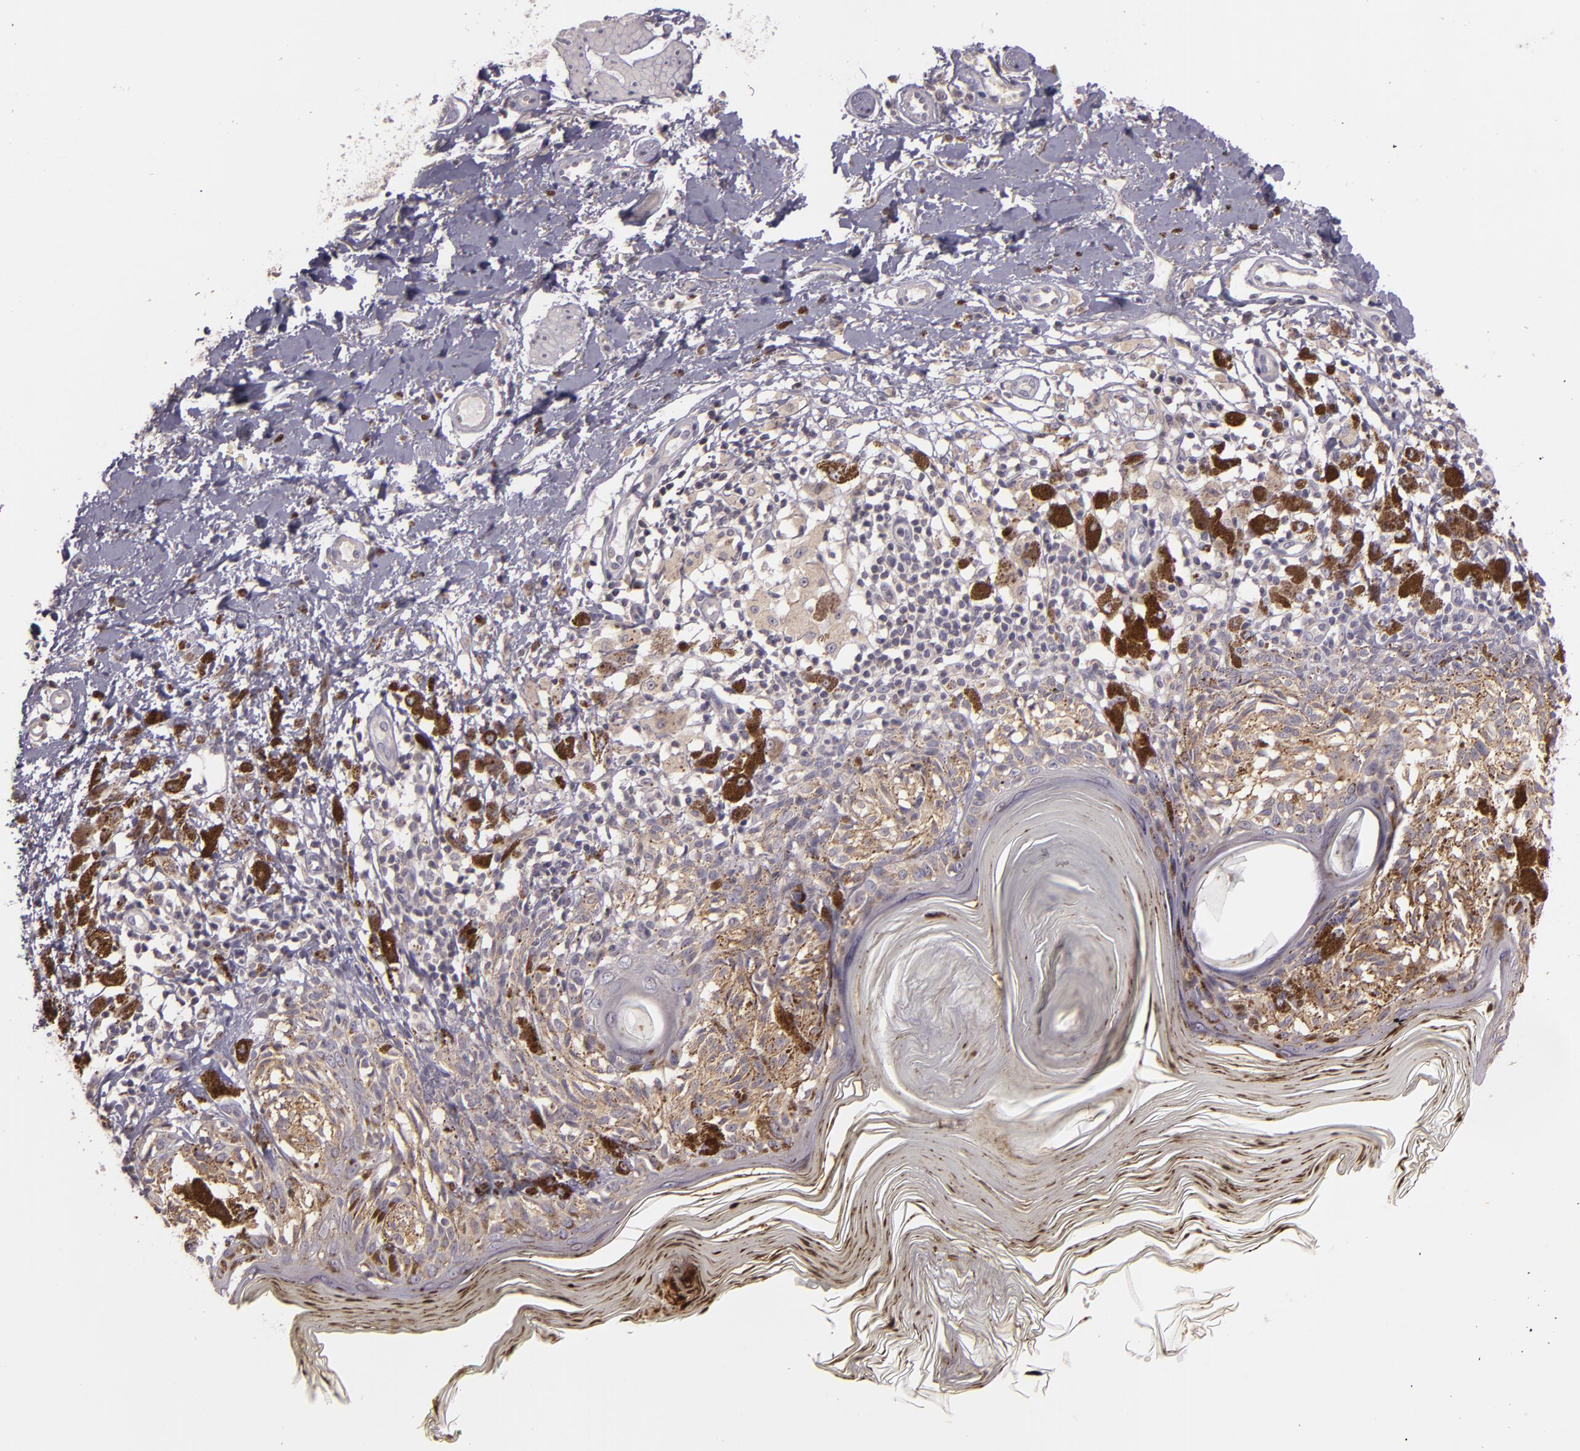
{"staining": {"intensity": "moderate", "quantity": "25%-75%", "location": "cytoplasmic/membranous"}, "tissue": "melanoma", "cell_type": "Tumor cells", "image_type": "cancer", "snomed": [{"axis": "morphology", "description": "Malignant melanoma, NOS"}, {"axis": "topography", "description": "Skin"}], "caption": "This is a photomicrograph of immunohistochemistry (IHC) staining of melanoma, which shows moderate expression in the cytoplasmic/membranous of tumor cells.", "gene": "RALGAPA1", "patient": {"sex": "male", "age": 88}}